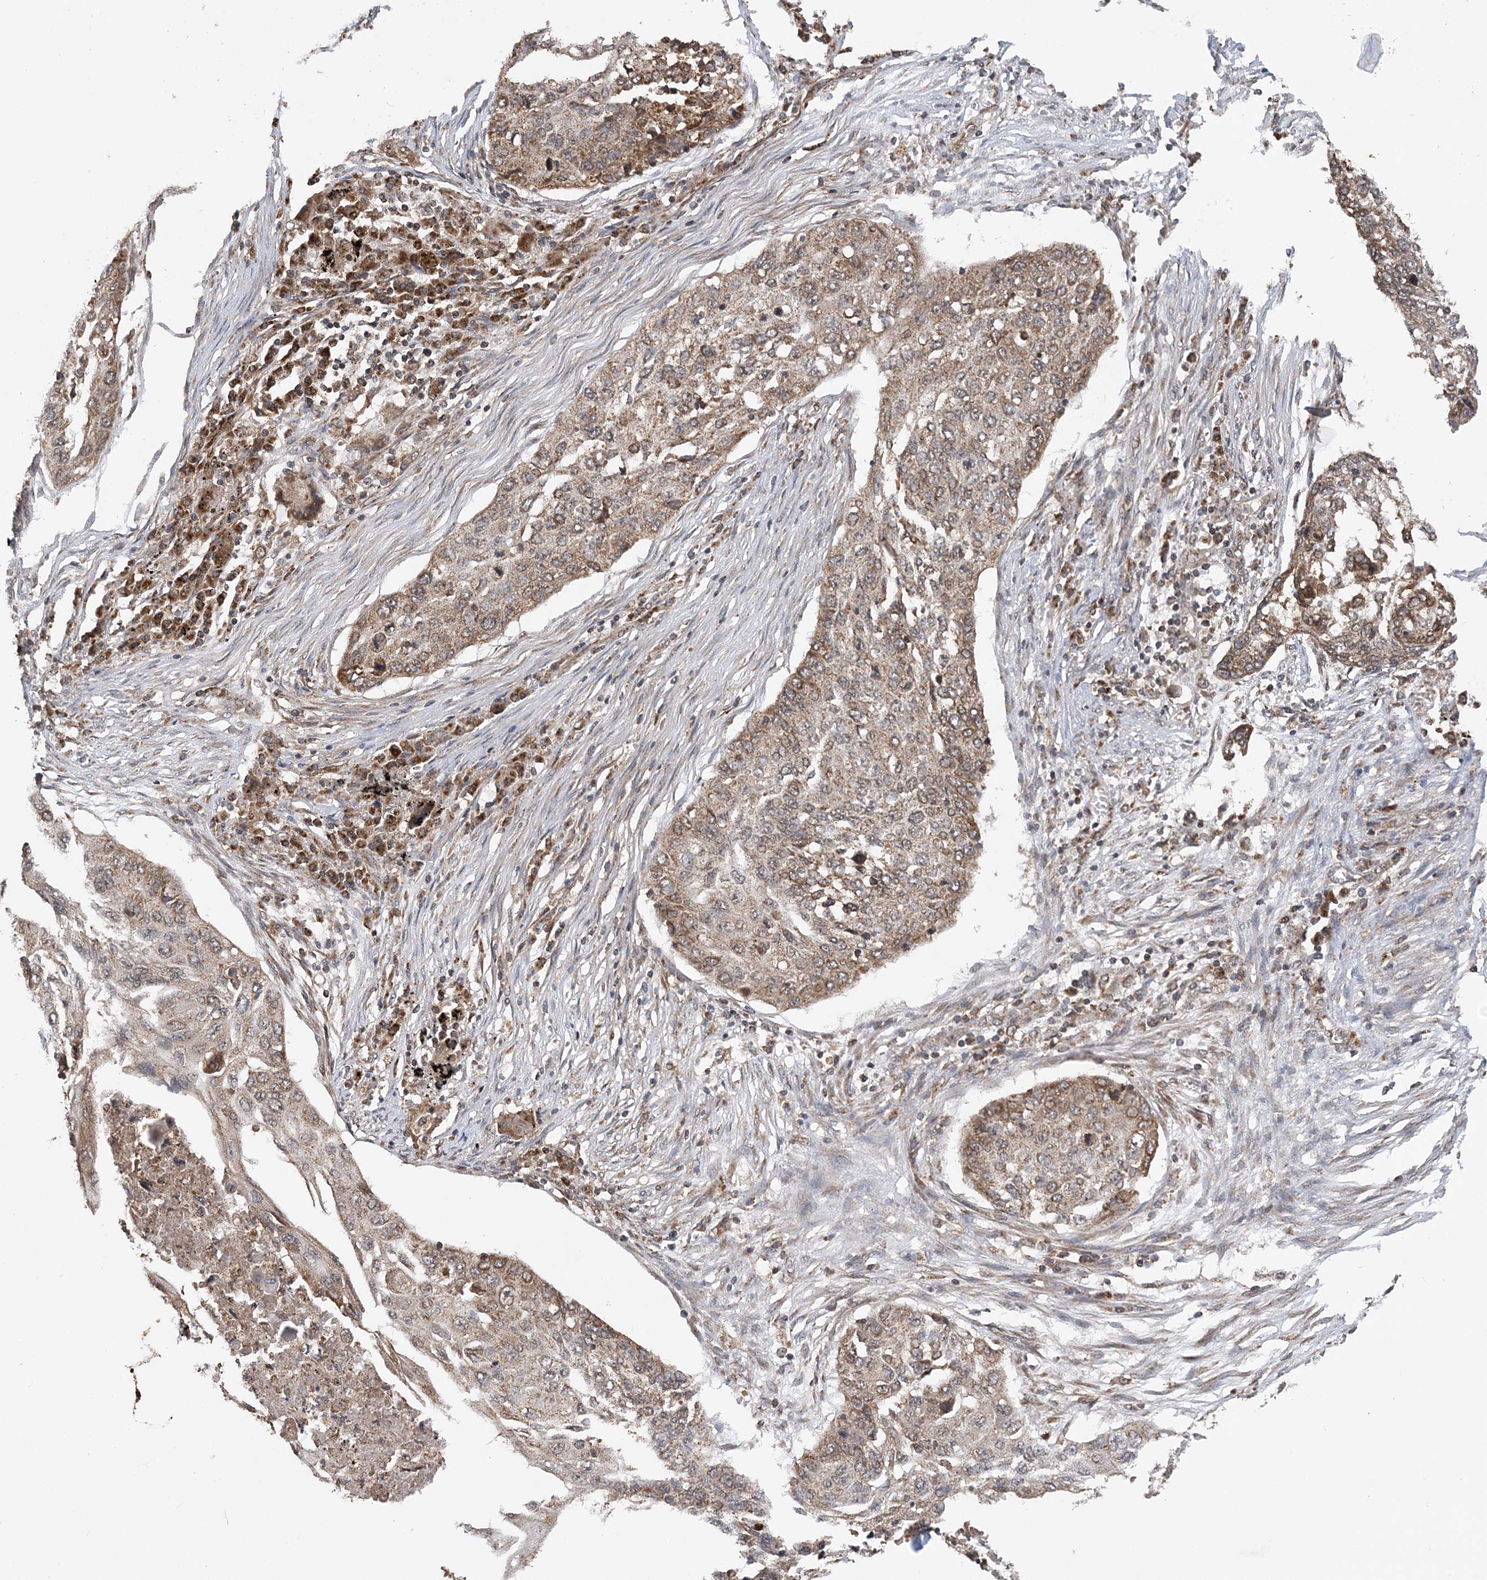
{"staining": {"intensity": "moderate", "quantity": ">75%", "location": "cytoplasmic/membranous"}, "tissue": "lung cancer", "cell_type": "Tumor cells", "image_type": "cancer", "snomed": [{"axis": "morphology", "description": "Squamous cell carcinoma, NOS"}, {"axis": "topography", "description": "Lung"}], "caption": "Squamous cell carcinoma (lung) stained with a brown dye reveals moderate cytoplasmic/membranous positive staining in approximately >75% of tumor cells.", "gene": "PCBP1", "patient": {"sex": "female", "age": 63}}